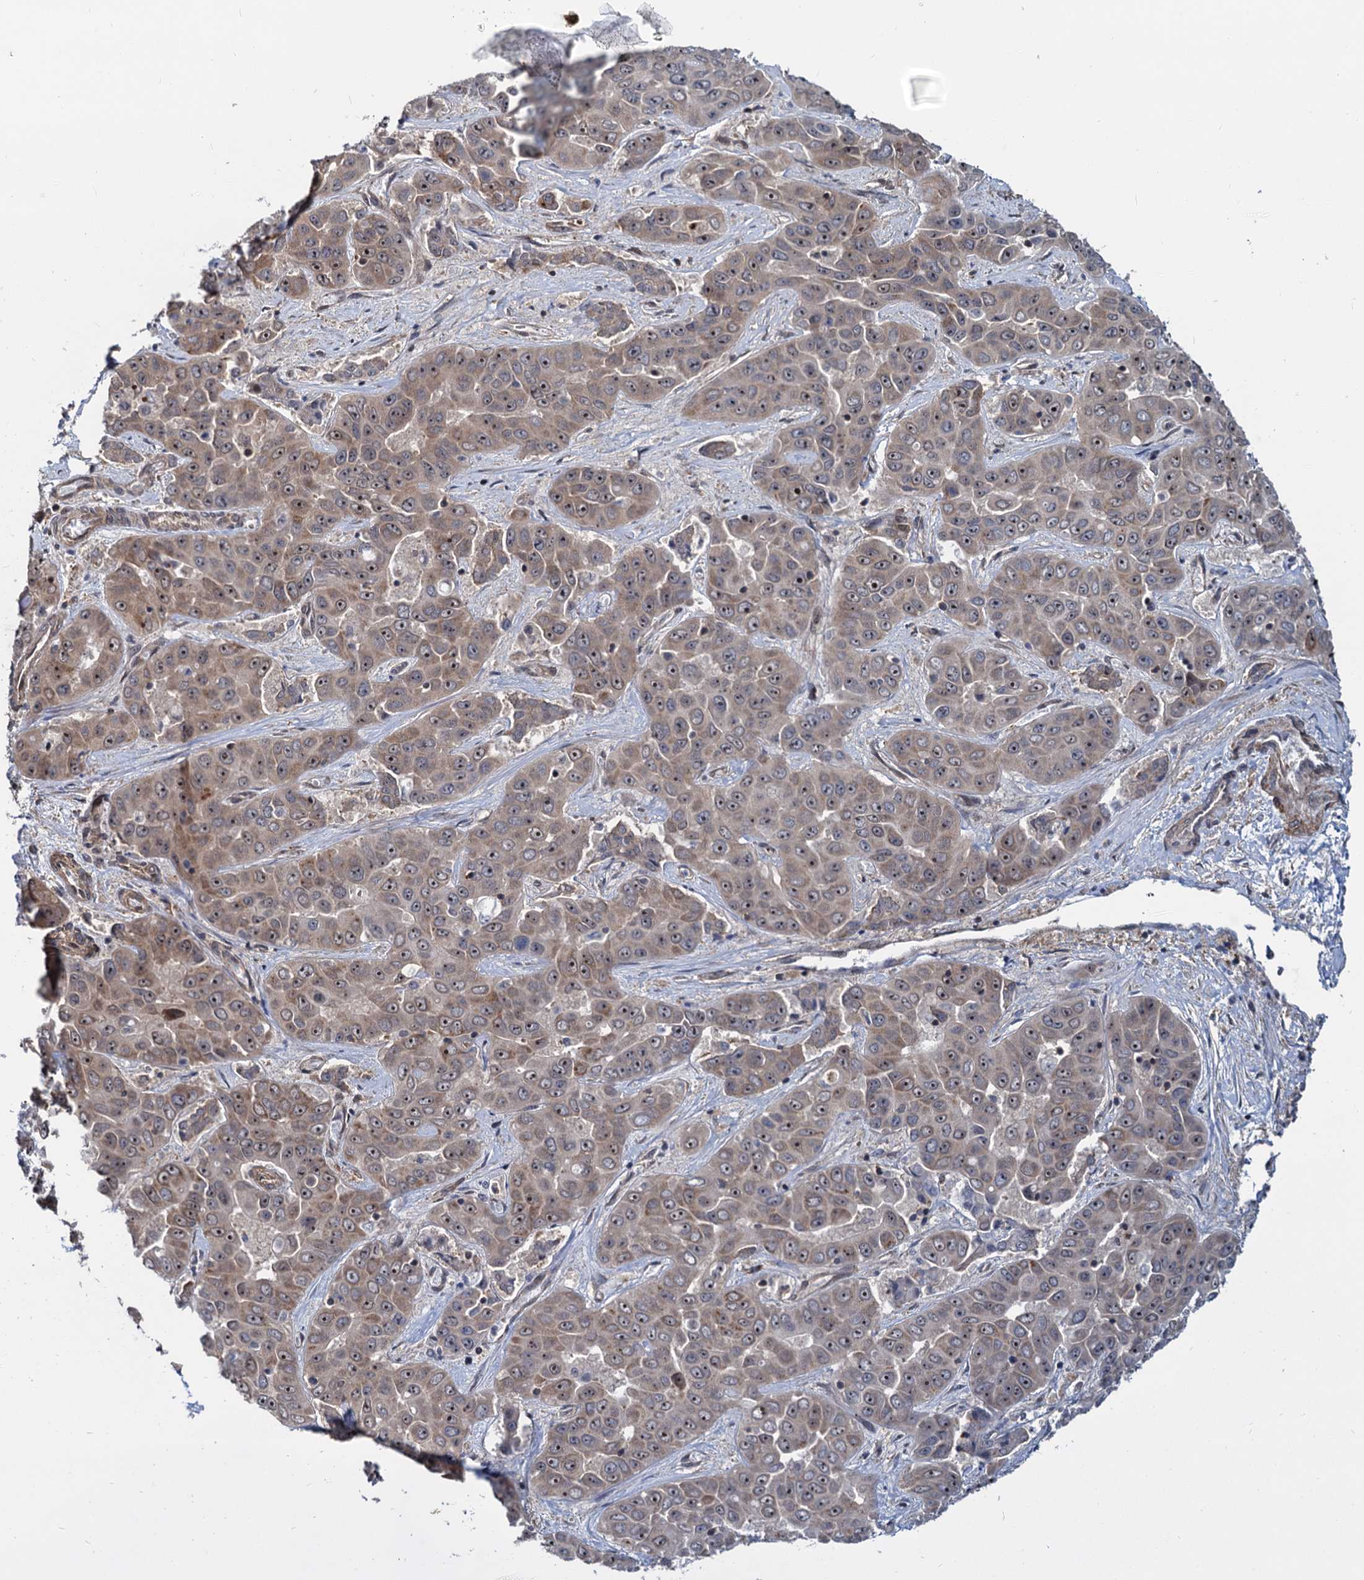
{"staining": {"intensity": "weak", "quantity": ">75%", "location": "cytoplasmic/membranous,nuclear"}, "tissue": "liver cancer", "cell_type": "Tumor cells", "image_type": "cancer", "snomed": [{"axis": "morphology", "description": "Cholangiocarcinoma"}, {"axis": "topography", "description": "Liver"}], "caption": "There is low levels of weak cytoplasmic/membranous and nuclear positivity in tumor cells of liver cancer (cholangiocarcinoma), as demonstrated by immunohistochemical staining (brown color).", "gene": "UBLCP1", "patient": {"sex": "female", "age": 52}}